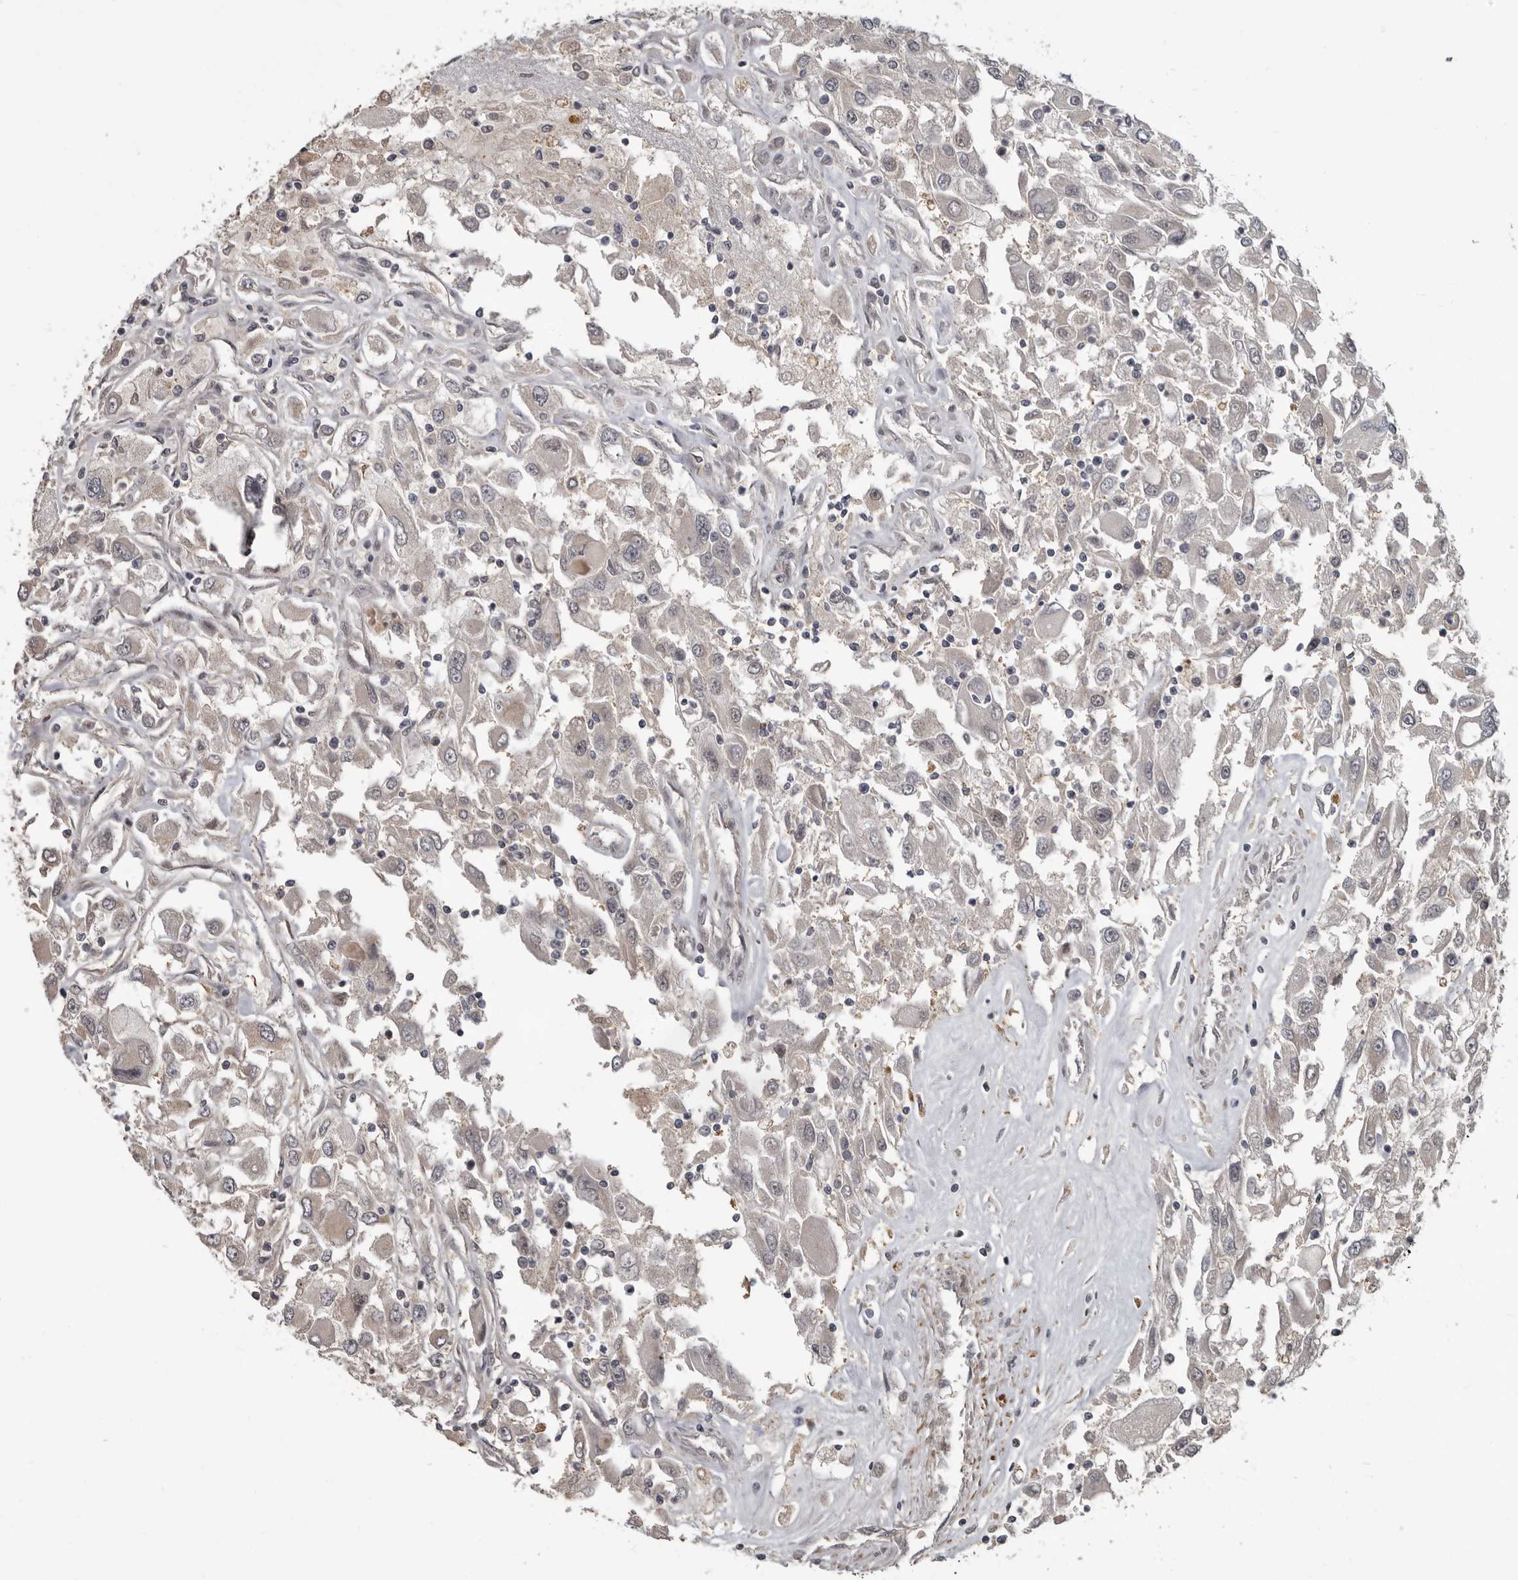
{"staining": {"intensity": "negative", "quantity": "none", "location": "none"}, "tissue": "renal cancer", "cell_type": "Tumor cells", "image_type": "cancer", "snomed": [{"axis": "morphology", "description": "Adenocarcinoma, NOS"}, {"axis": "topography", "description": "Kidney"}], "caption": "An immunohistochemistry (IHC) photomicrograph of renal cancer is shown. There is no staining in tumor cells of renal cancer. (Stains: DAB (3,3'-diaminobenzidine) immunohistochemistry (IHC) with hematoxylin counter stain, Microscopy: brightfield microscopy at high magnification).", "gene": "FGFR4", "patient": {"sex": "female", "age": 52}}